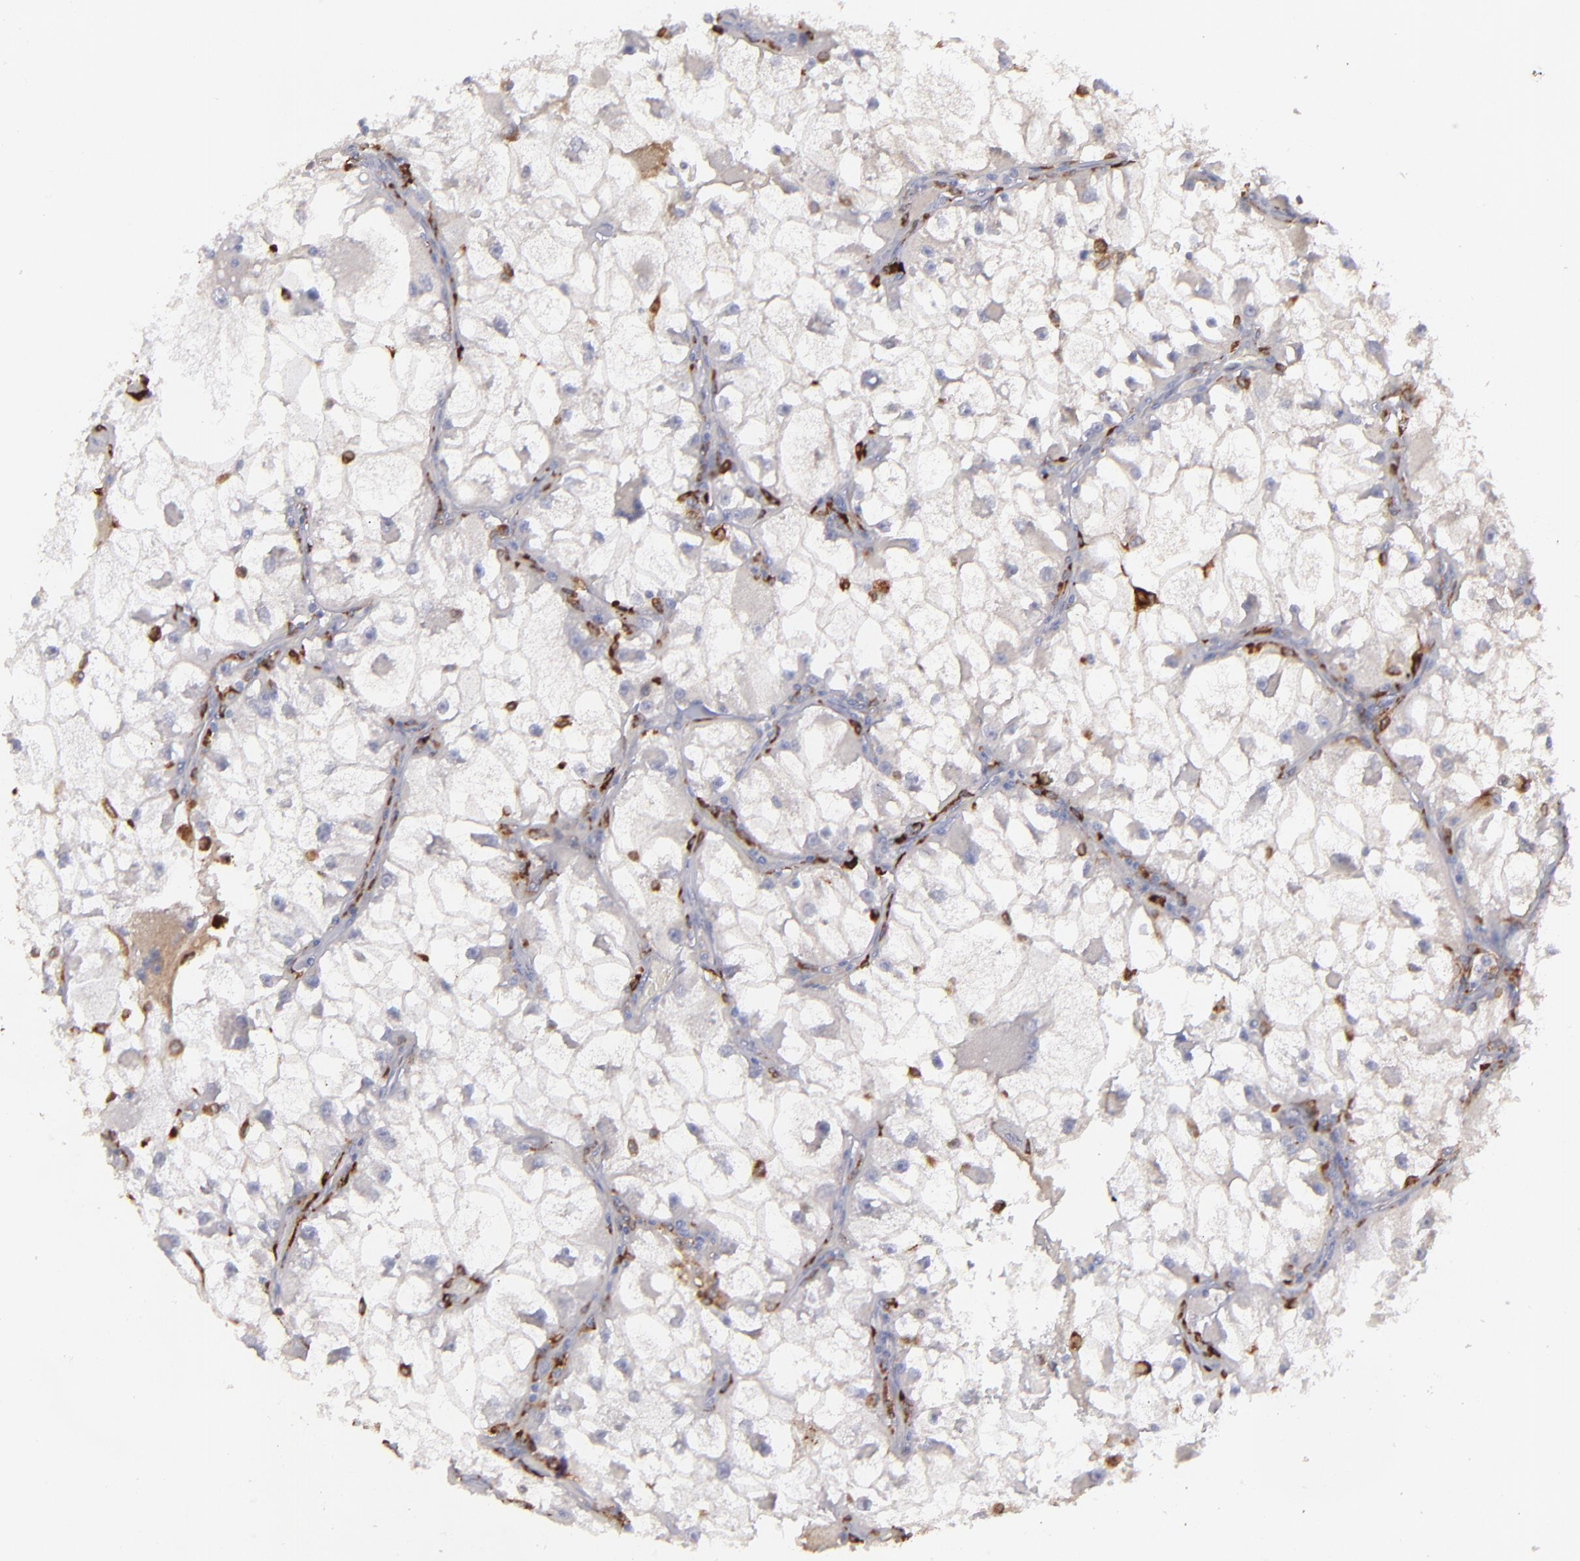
{"staining": {"intensity": "weak", "quantity": "<25%", "location": "cytoplasmic/membranous"}, "tissue": "renal cancer", "cell_type": "Tumor cells", "image_type": "cancer", "snomed": [{"axis": "morphology", "description": "Adenocarcinoma, NOS"}, {"axis": "topography", "description": "Kidney"}], "caption": "This is an immunohistochemistry (IHC) micrograph of human renal cancer. There is no positivity in tumor cells.", "gene": "C1QA", "patient": {"sex": "female", "age": 73}}